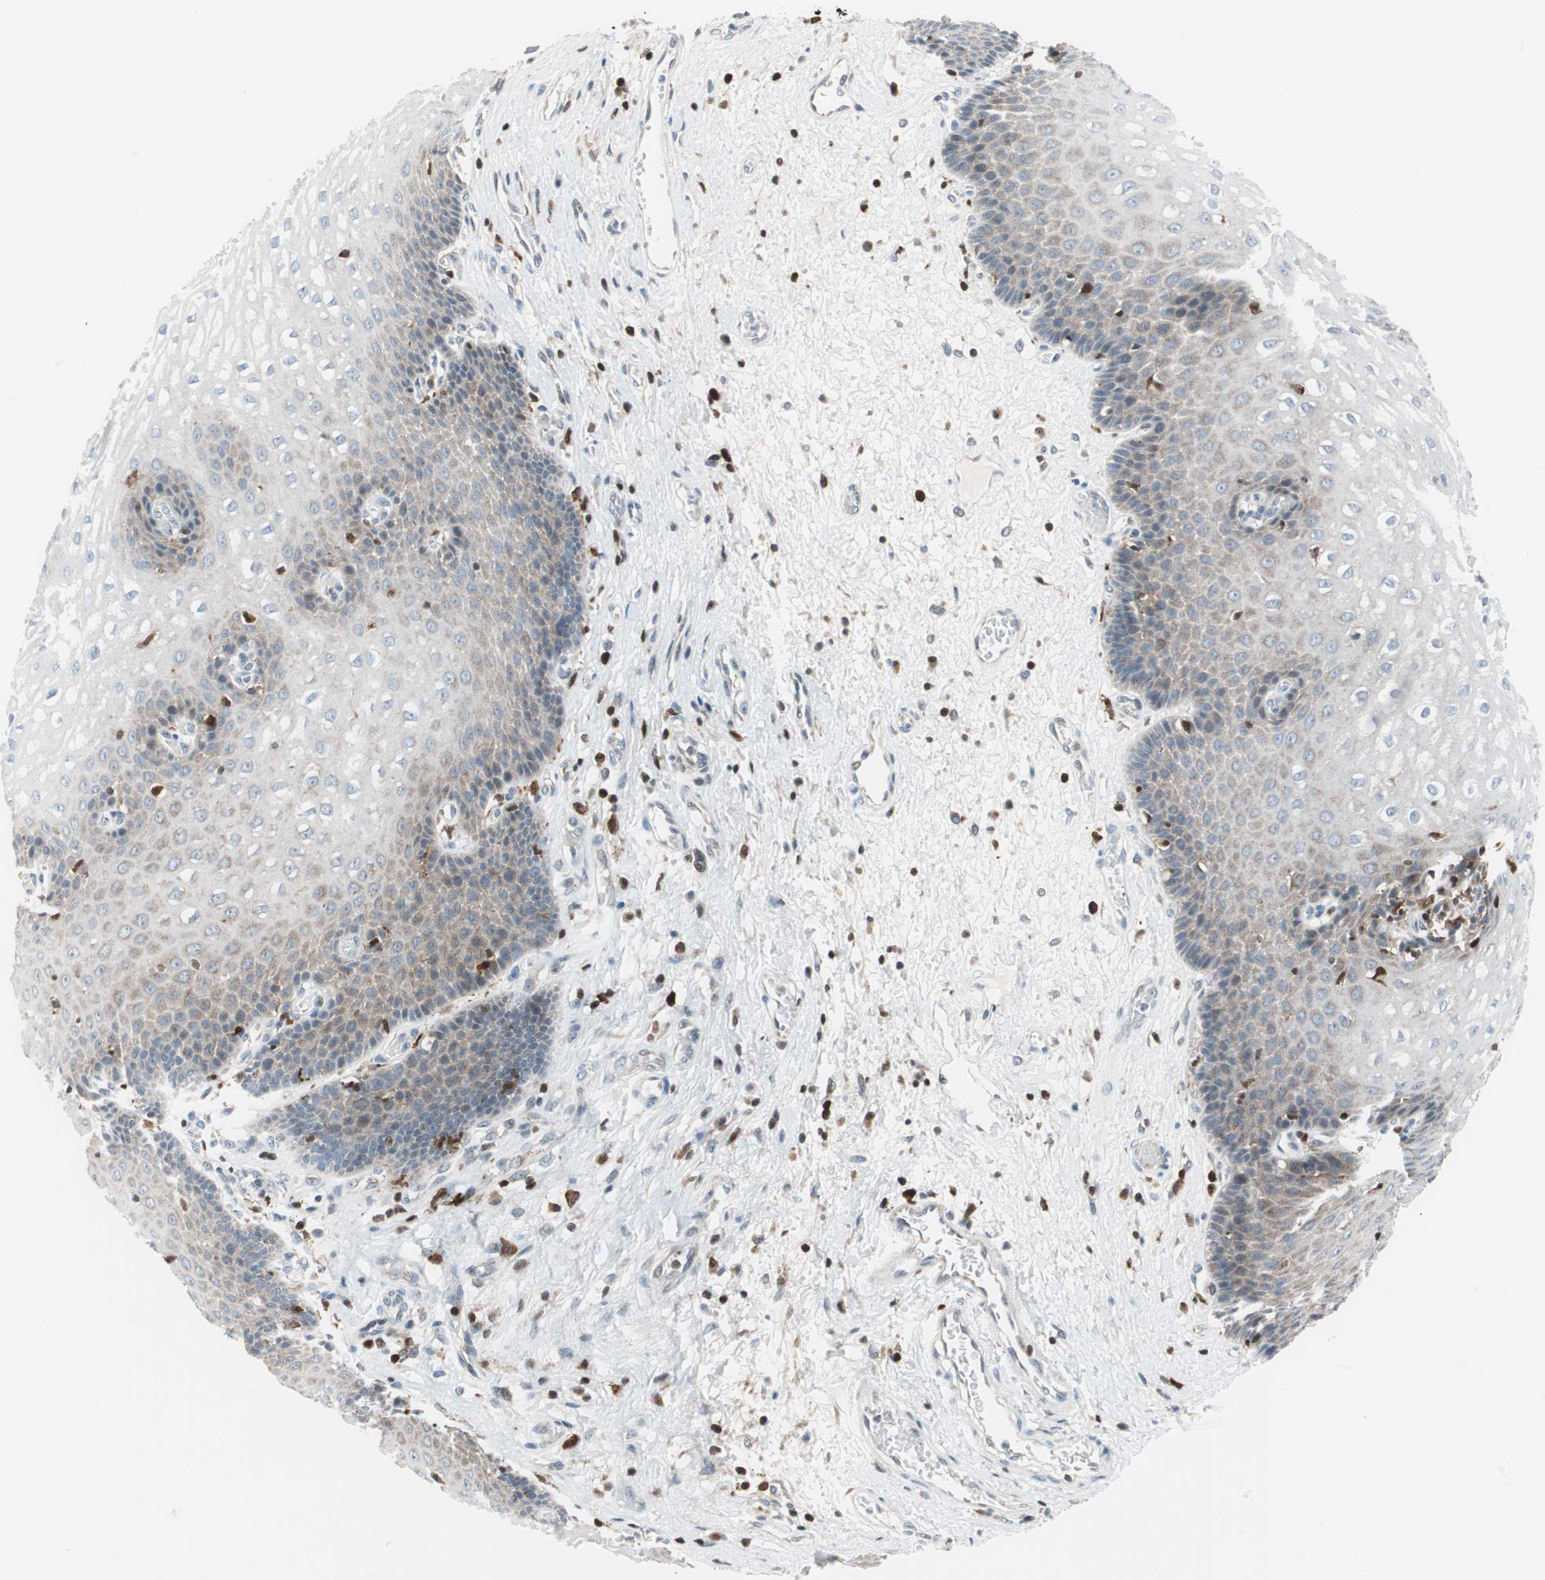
{"staining": {"intensity": "weak", "quantity": "25%-75%", "location": "cytoplasmic/membranous"}, "tissue": "esophagus", "cell_type": "Squamous epithelial cells", "image_type": "normal", "snomed": [{"axis": "morphology", "description": "Normal tissue, NOS"}, {"axis": "topography", "description": "Esophagus"}], "caption": "Immunohistochemical staining of unremarkable esophagus reveals weak cytoplasmic/membranous protein expression in approximately 25%-75% of squamous epithelial cells. The protein of interest is shown in brown color, while the nuclei are stained blue.", "gene": "RGS10", "patient": {"sex": "male", "age": 48}}